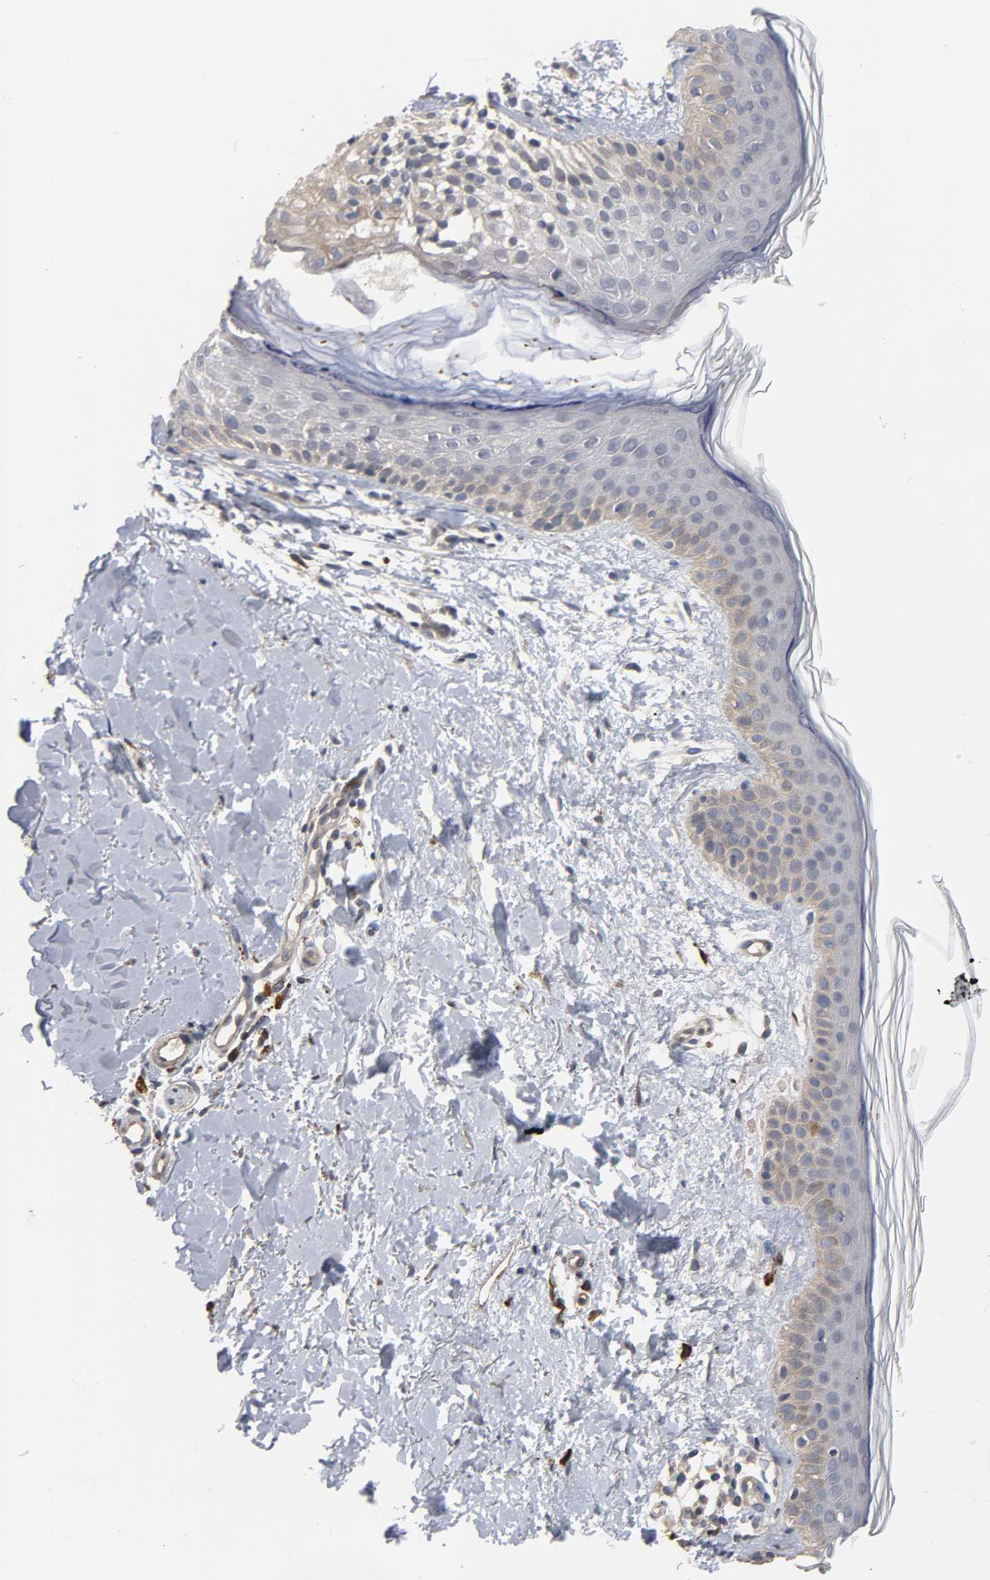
{"staining": {"intensity": "moderate", "quantity": "25%-75%", "location": "cytoplasmic/membranous"}, "tissue": "skin", "cell_type": "Fibroblasts", "image_type": "normal", "snomed": [{"axis": "morphology", "description": "Normal tissue, NOS"}, {"axis": "topography", "description": "Skin"}], "caption": "High-power microscopy captured an IHC histopathology image of unremarkable skin, revealing moderate cytoplasmic/membranous staining in about 25%-75% of fibroblasts.", "gene": "CCDC175", "patient": {"sex": "female", "age": 56}}